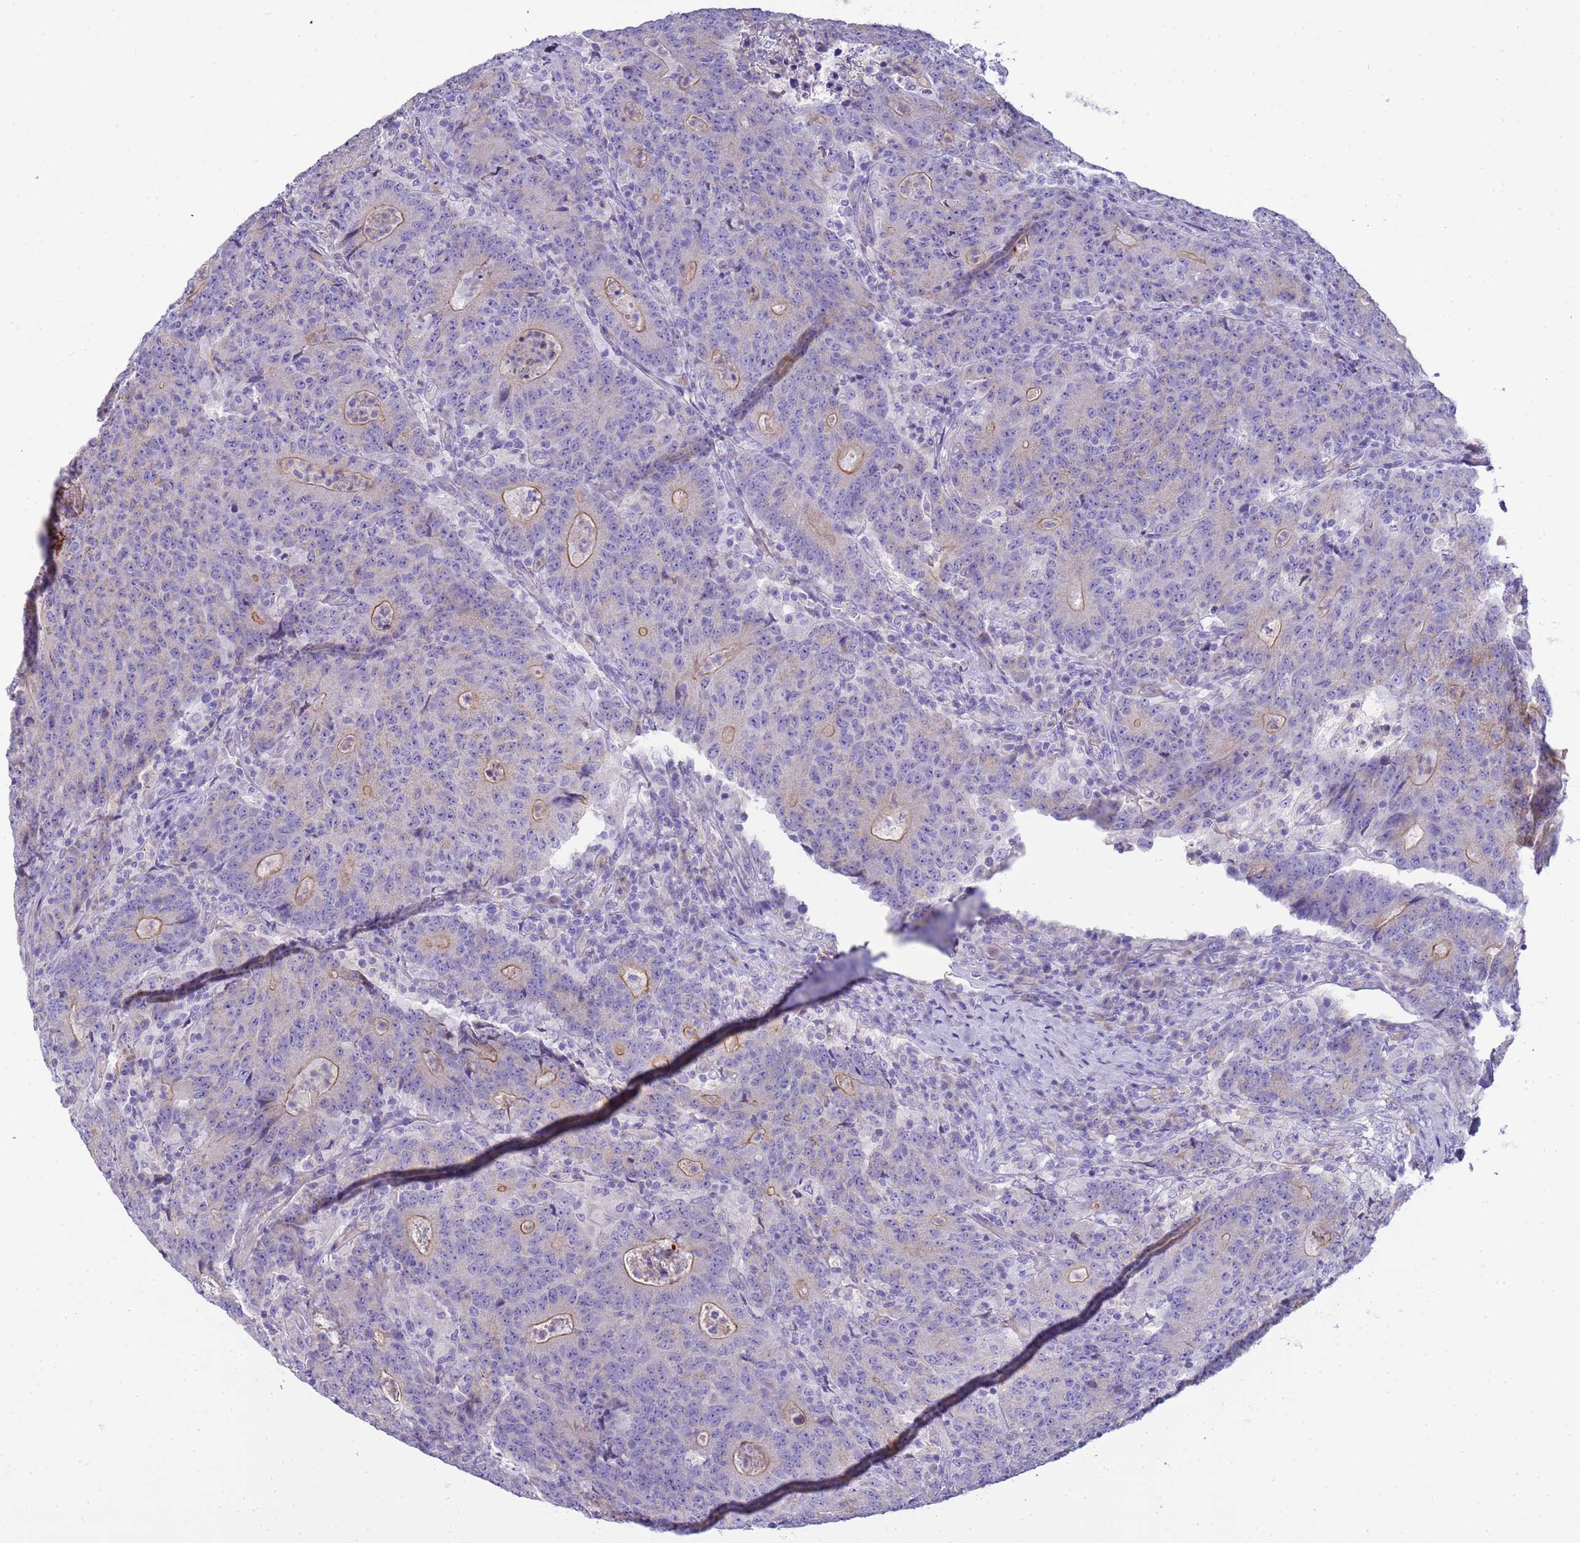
{"staining": {"intensity": "weak", "quantity": "25%-75%", "location": "cytoplasmic/membranous"}, "tissue": "colorectal cancer", "cell_type": "Tumor cells", "image_type": "cancer", "snomed": [{"axis": "morphology", "description": "Adenocarcinoma, NOS"}, {"axis": "topography", "description": "Colon"}], "caption": "DAB (3,3'-diaminobenzidine) immunohistochemical staining of human colorectal cancer reveals weak cytoplasmic/membranous protein positivity in approximately 25%-75% of tumor cells.", "gene": "RIPPLY2", "patient": {"sex": "female", "age": 75}}